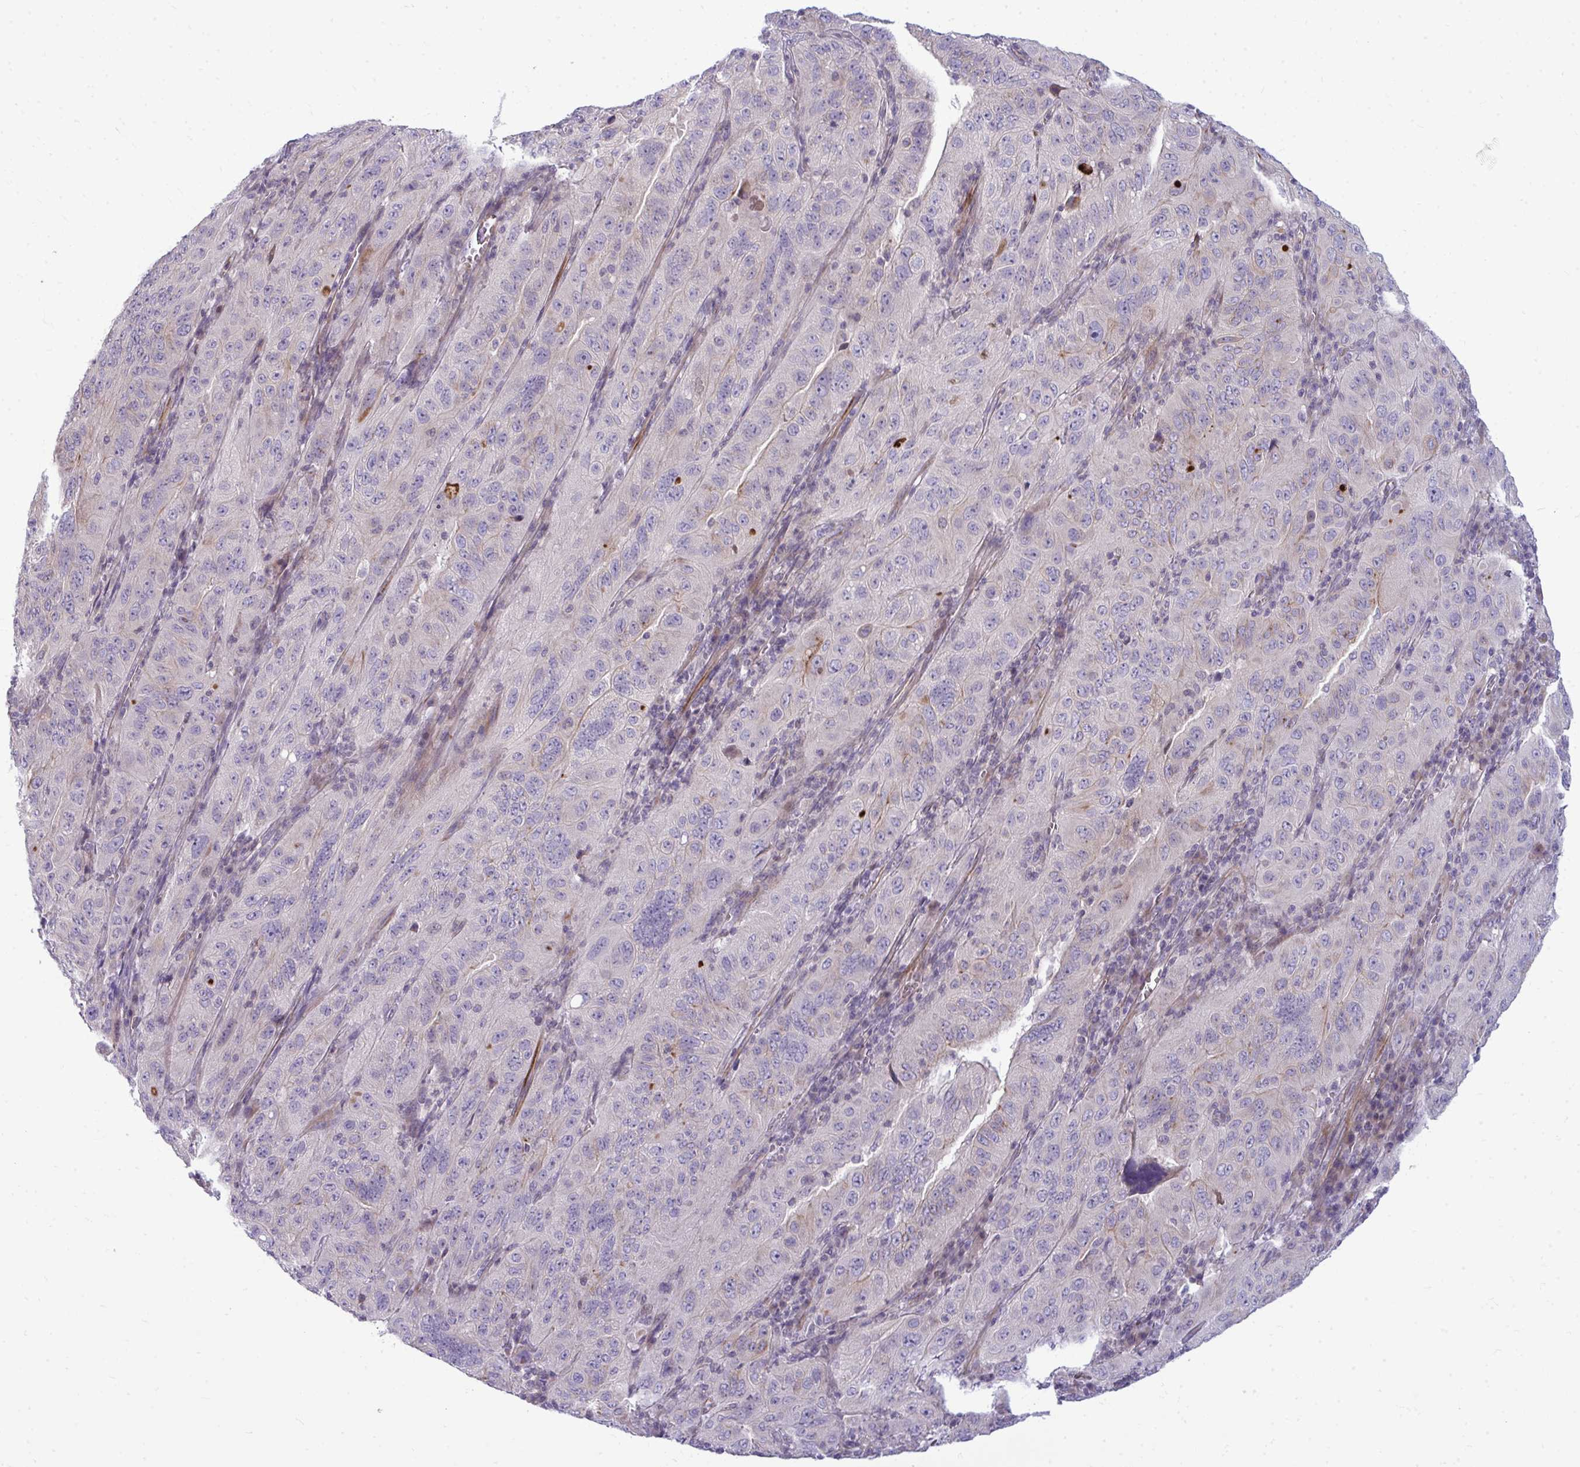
{"staining": {"intensity": "moderate", "quantity": "<25%", "location": "cytoplasmic/membranous"}, "tissue": "pancreatic cancer", "cell_type": "Tumor cells", "image_type": "cancer", "snomed": [{"axis": "morphology", "description": "Adenocarcinoma, NOS"}, {"axis": "topography", "description": "Pancreas"}], "caption": "This histopathology image reveals pancreatic cancer stained with immunohistochemistry (IHC) to label a protein in brown. The cytoplasmic/membranous of tumor cells show moderate positivity for the protein. Nuclei are counter-stained blue.", "gene": "SLC14A1", "patient": {"sex": "male", "age": 63}}